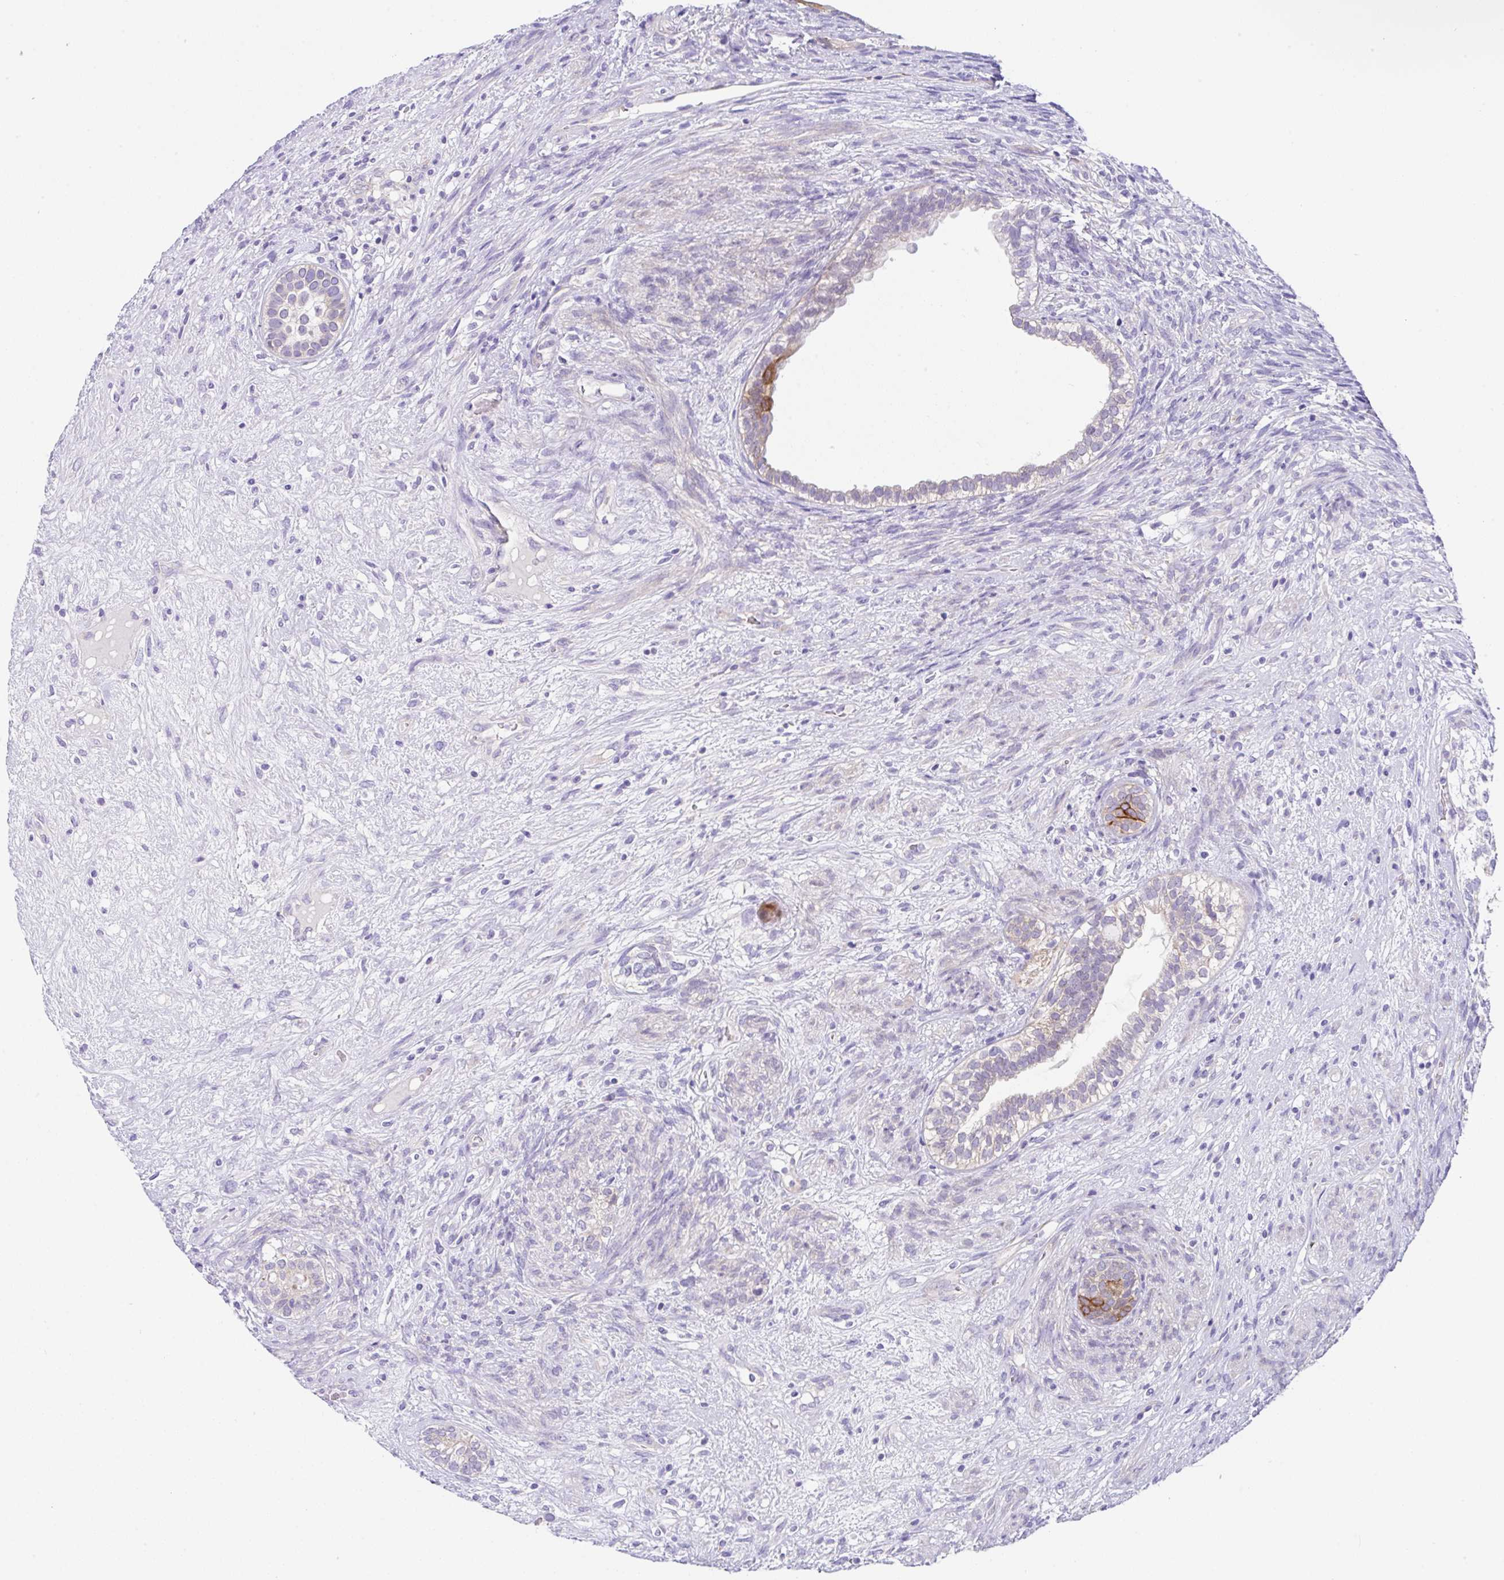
{"staining": {"intensity": "moderate", "quantity": "<25%", "location": "cytoplasmic/membranous"}, "tissue": "testis cancer", "cell_type": "Tumor cells", "image_type": "cancer", "snomed": [{"axis": "morphology", "description": "Seminoma, NOS"}, {"axis": "morphology", "description": "Carcinoma, Embryonal, NOS"}, {"axis": "topography", "description": "Testis"}], "caption": "Moderate cytoplasmic/membranous protein staining is present in about <25% of tumor cells in testis cancer. The staining was performed using DAB, with brown indicating positive protein expression. Nuclei are stained blue with hematoxylin.", "gene": "TRAF4", "patient": {"sex": "male", "age": 41}}